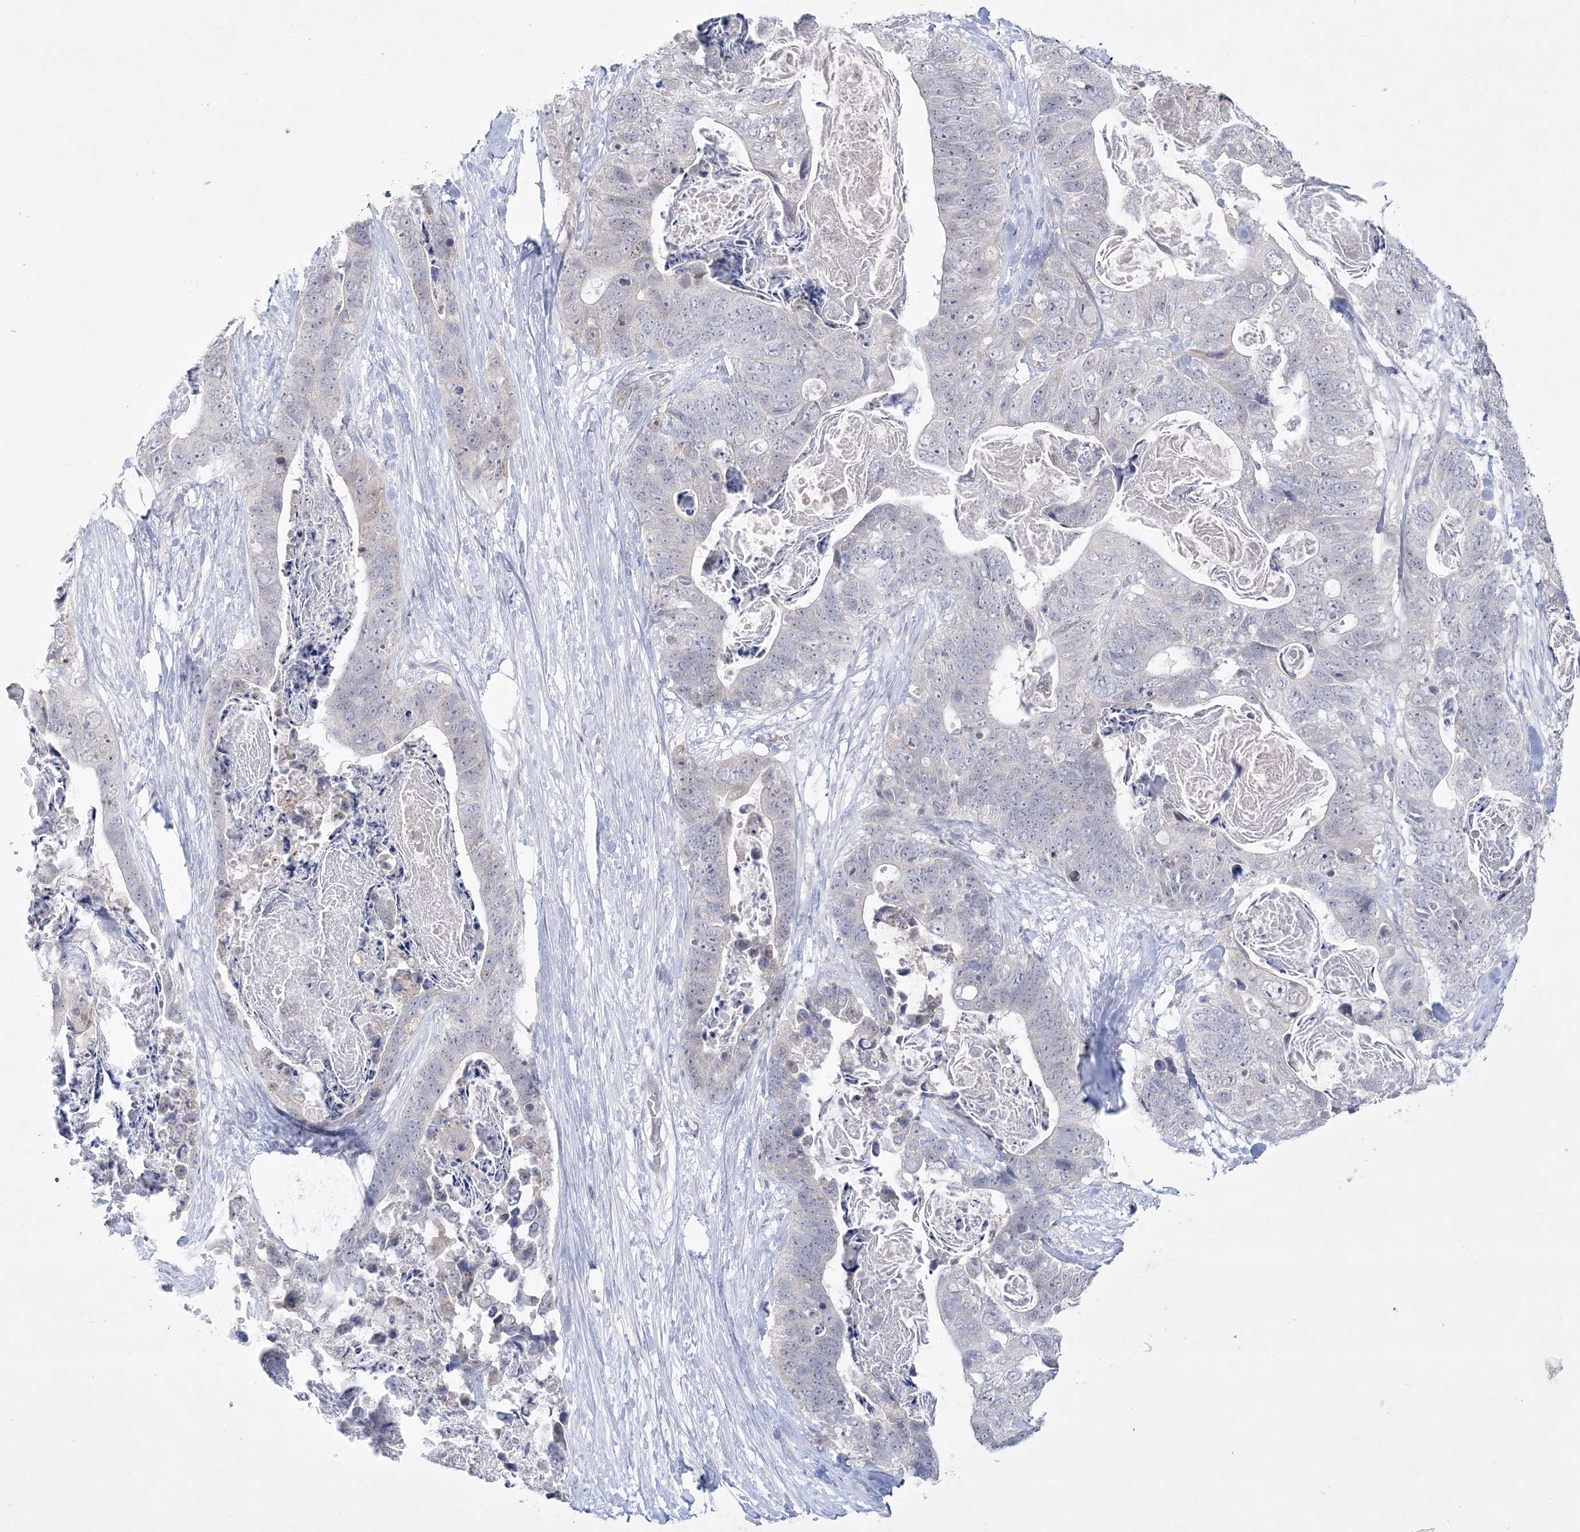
{"staining": {"intensity": "negative", "quantity": "none", "location": "none"}, "tissue": "stomach cancer", "cell_type": "Tumor cells", "image_type": "cancer", "snomed": [{"axis": "morphology", "description": "Adenocarcinoma, NOS"}, {"axis": "topography", "description": "Stomach"}], "caption": "This is a histopathology image of immunohistochemistry (IHC) staining of stomach cancer, which shows no expression in tumor cells. Brightfield microscopy of immunohistochemistry stained with DAB (3,3'-diaminobenzidine) (brown) and hematoxylin (blue), captured at high magnification.", "gene": "WDR27", "patient": {"sex": "female", "age": 89}}